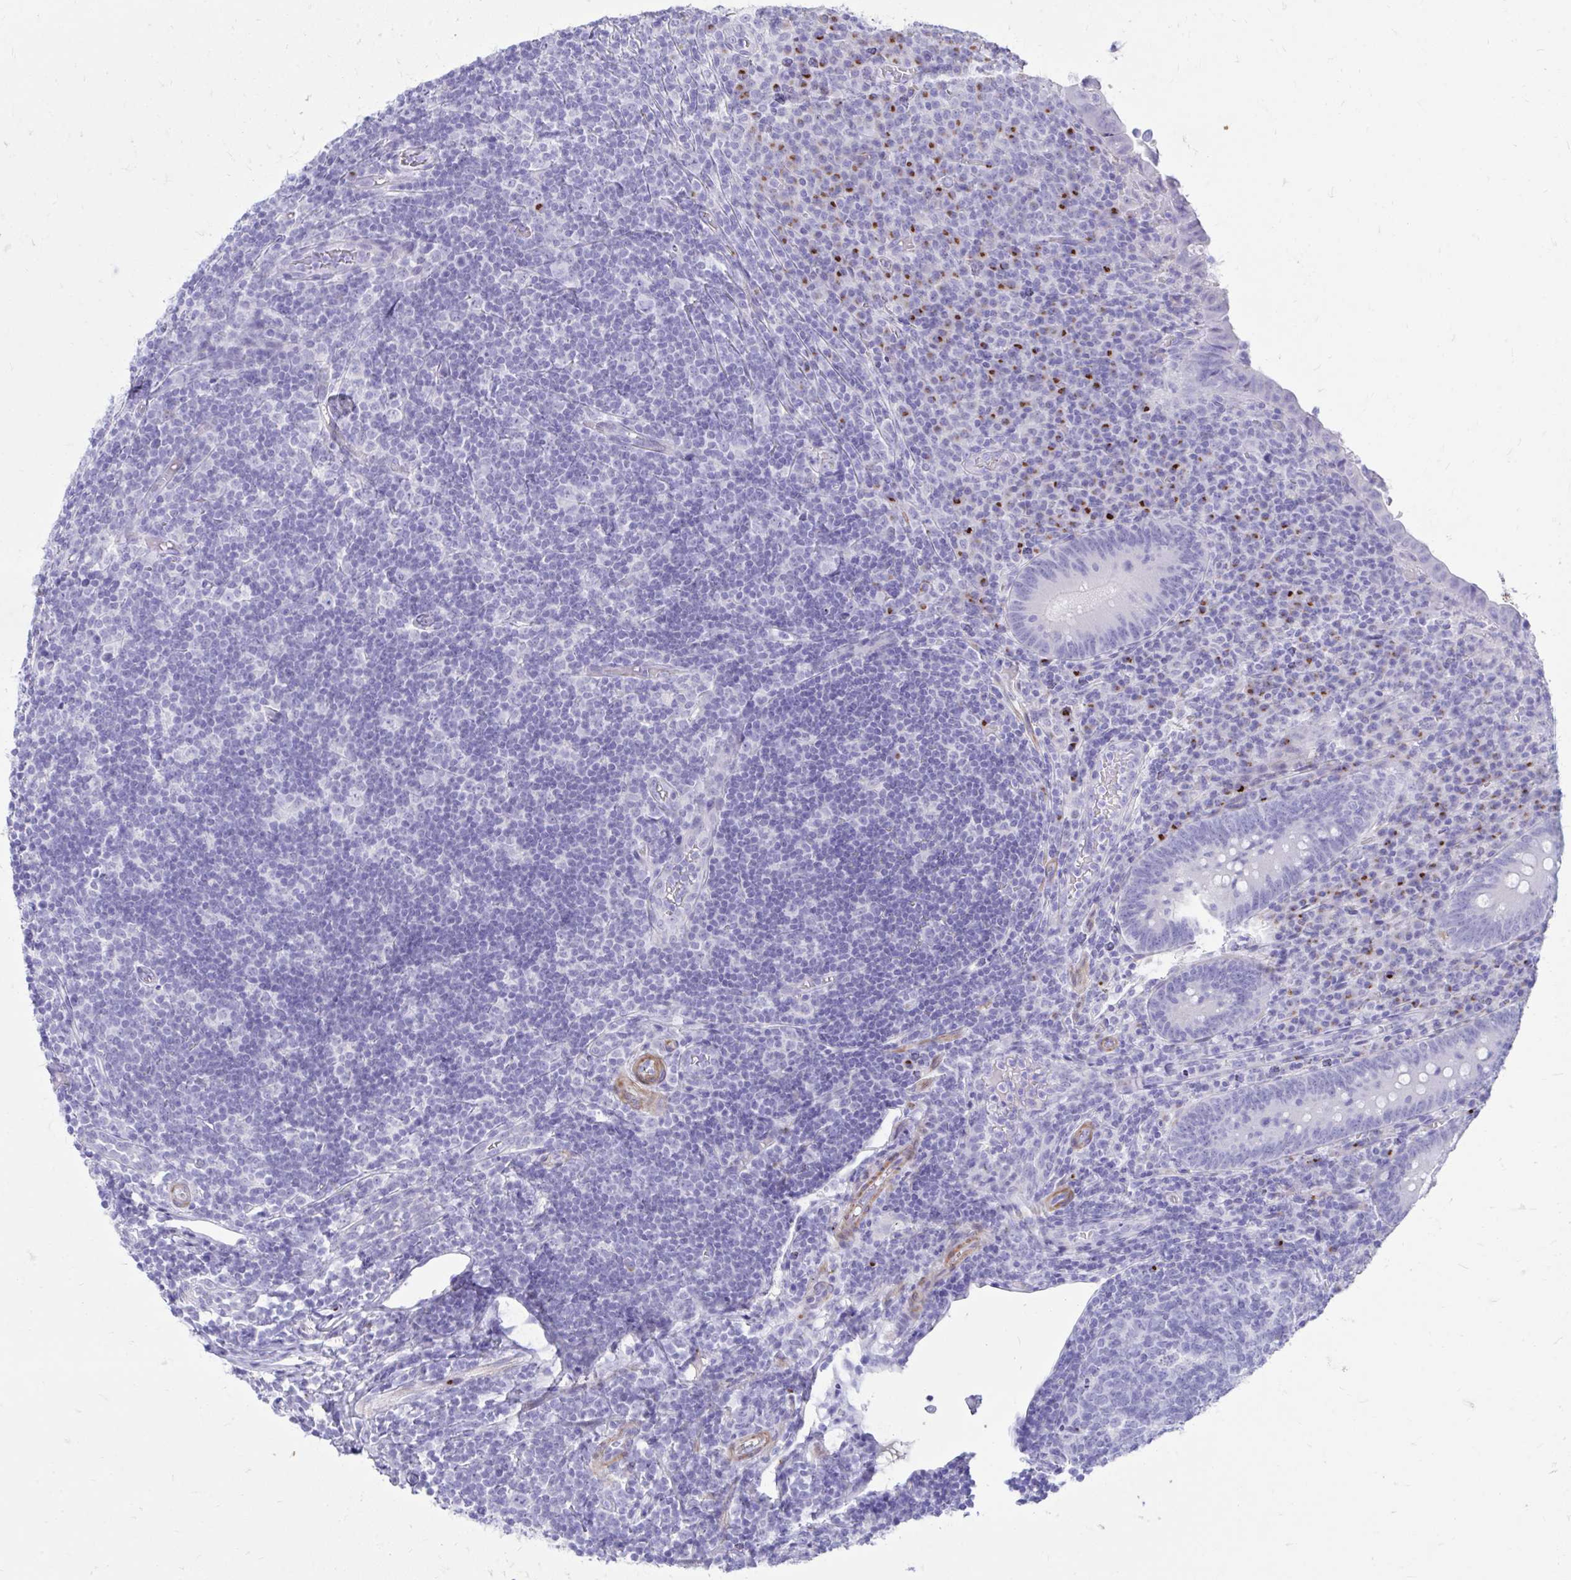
{"staining": {"intensity": "negative", "quantity": "none", "location": "none"}, "tissue": "appendix", "cell_type": "Glandular cells", "image_type": "normal", "snomed": [{"axis": "morphology", "description": "Normal tissue, NOS"}, {"axis": "topography", "description": "Appendix"}], "caption": "Immunohistochemical staining of normal human appendix shows no significant positivity in glandular cells.", "gene": "ANKDD1B", "patient": {"sex": "male", "age": 18}}